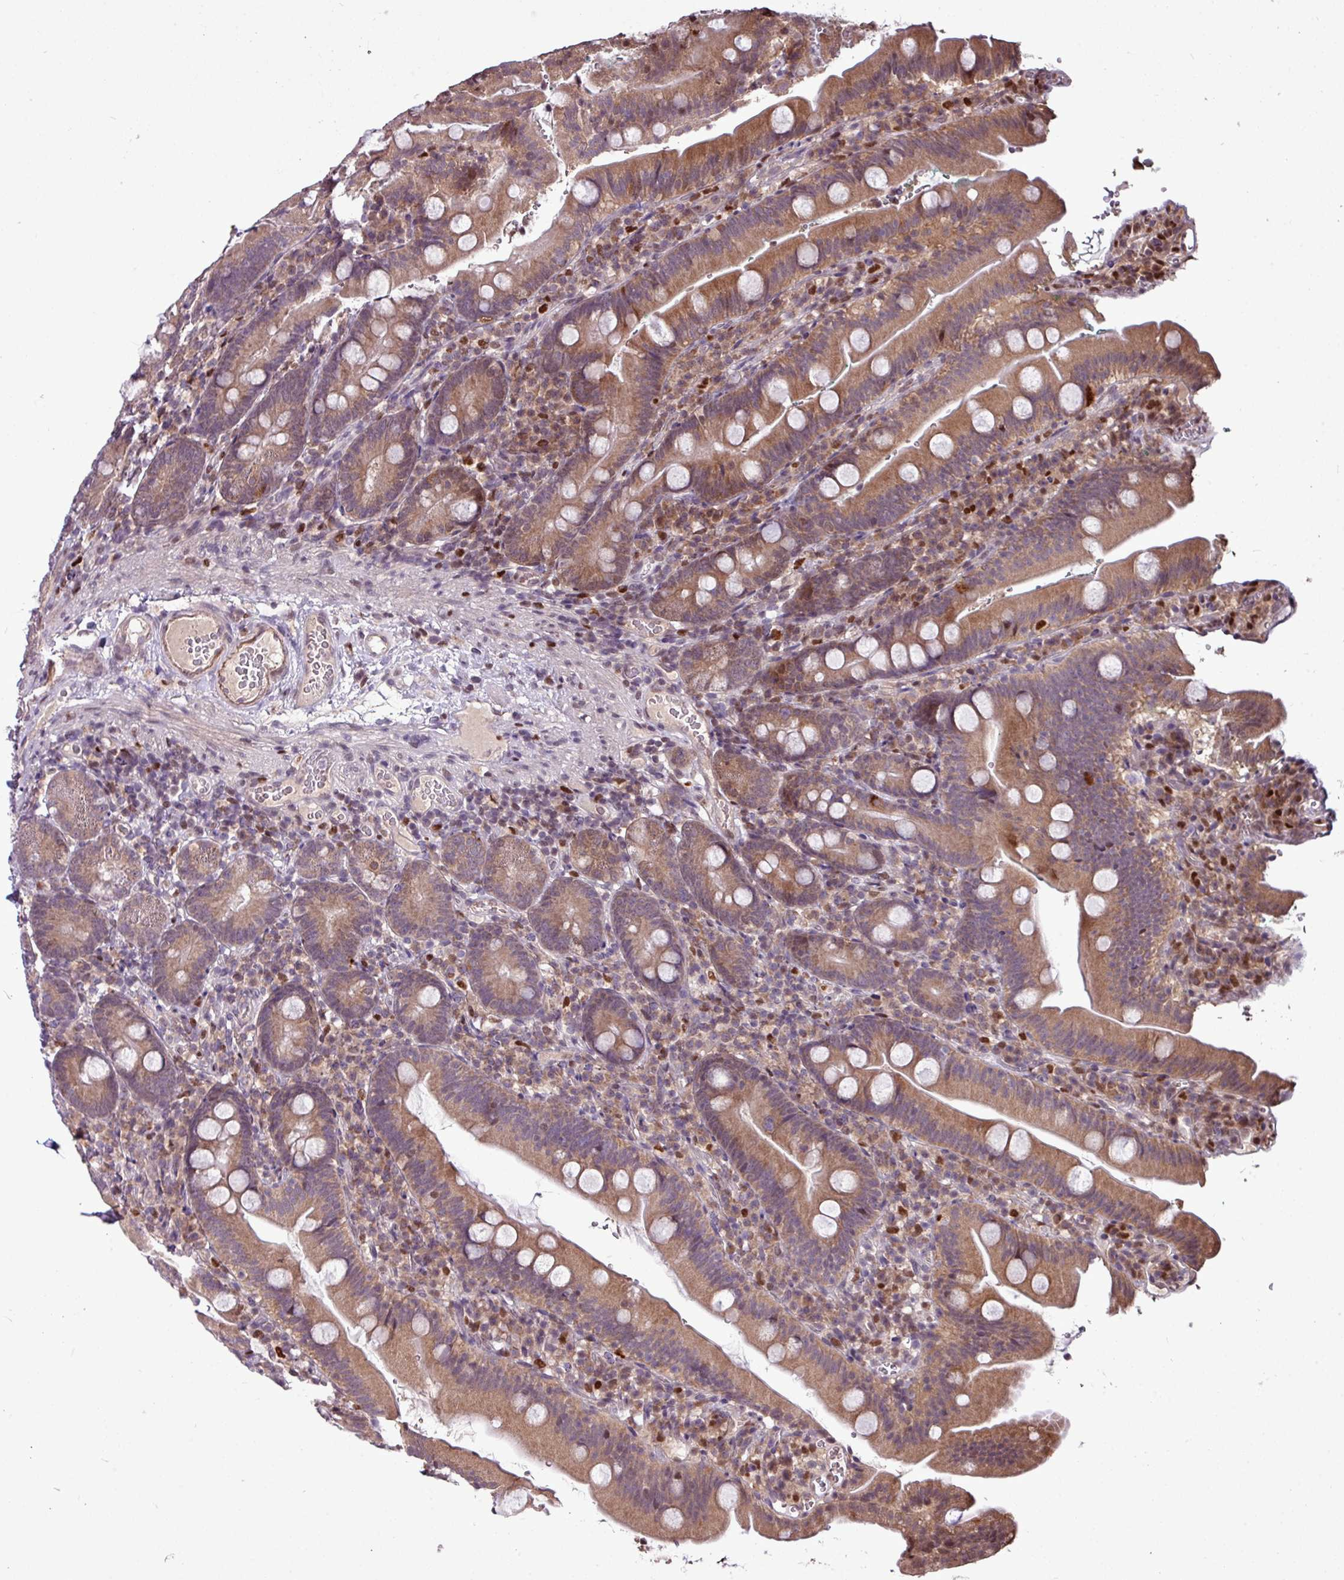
{"staining": {"intensity": "moderate", "quantity": ">75%", "location": "cytoplasmic/membranous,nuclear"}, "tissue": "duodenum", "cell_type": "Glandular cells", "image_type": "normal", "snomed": [{"axis": "morphology", "description": "Normal tissue, NOS"}, {"axis": "topography", "description": "Duodenum"}], "caption": "Immunohistochemical staining of unremarkable human duodenum exhibits moderate cytoplasmic/membranous,nuclear protein positivity in about >75% of glandular cells. (DAB IHC with brightfield microscopy, high magnification).", "gene": "SKIC2", "patient": {"sex": "female", "age": 67}}